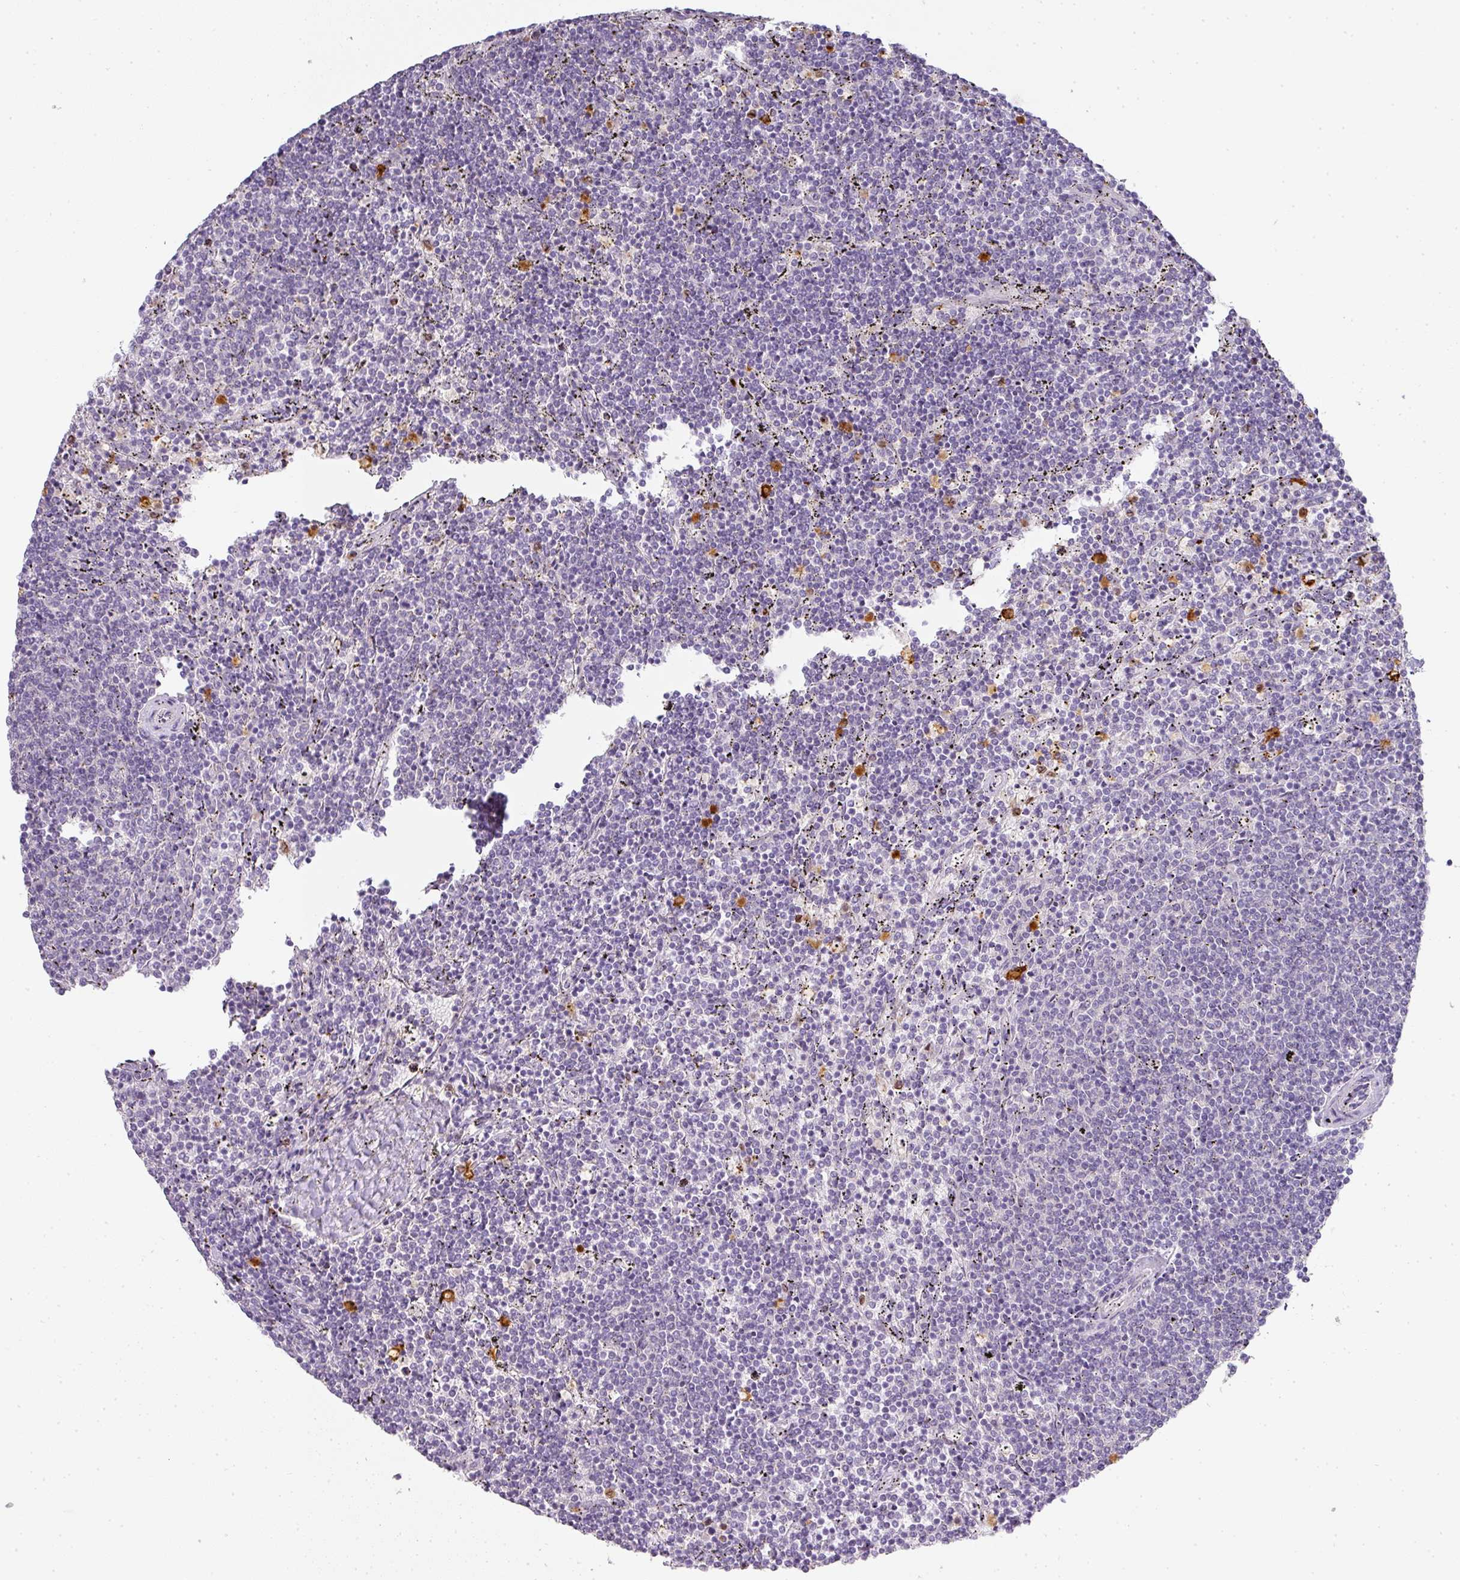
{"staining": {"intensity": "negative", "quantity": "none", "location": "none"}, "tissue": "lymphoma", "cell_type": "Tumor cells", "image_type": "cancer", "snomed": [{"axis": "morphology", "description": "Malignant lymphoma, non-Hodgkin's type, Low grade"}, {"axis": "topography", "description": "Spleen"}], "caption": "Low-grade malignant lymphoma, non-Hodgkin's type was stained to show a protein in brown. There is no significant staining in tumor cells.", "gene": "HHEX", "patient": {"sex": "female", "age": 50}}